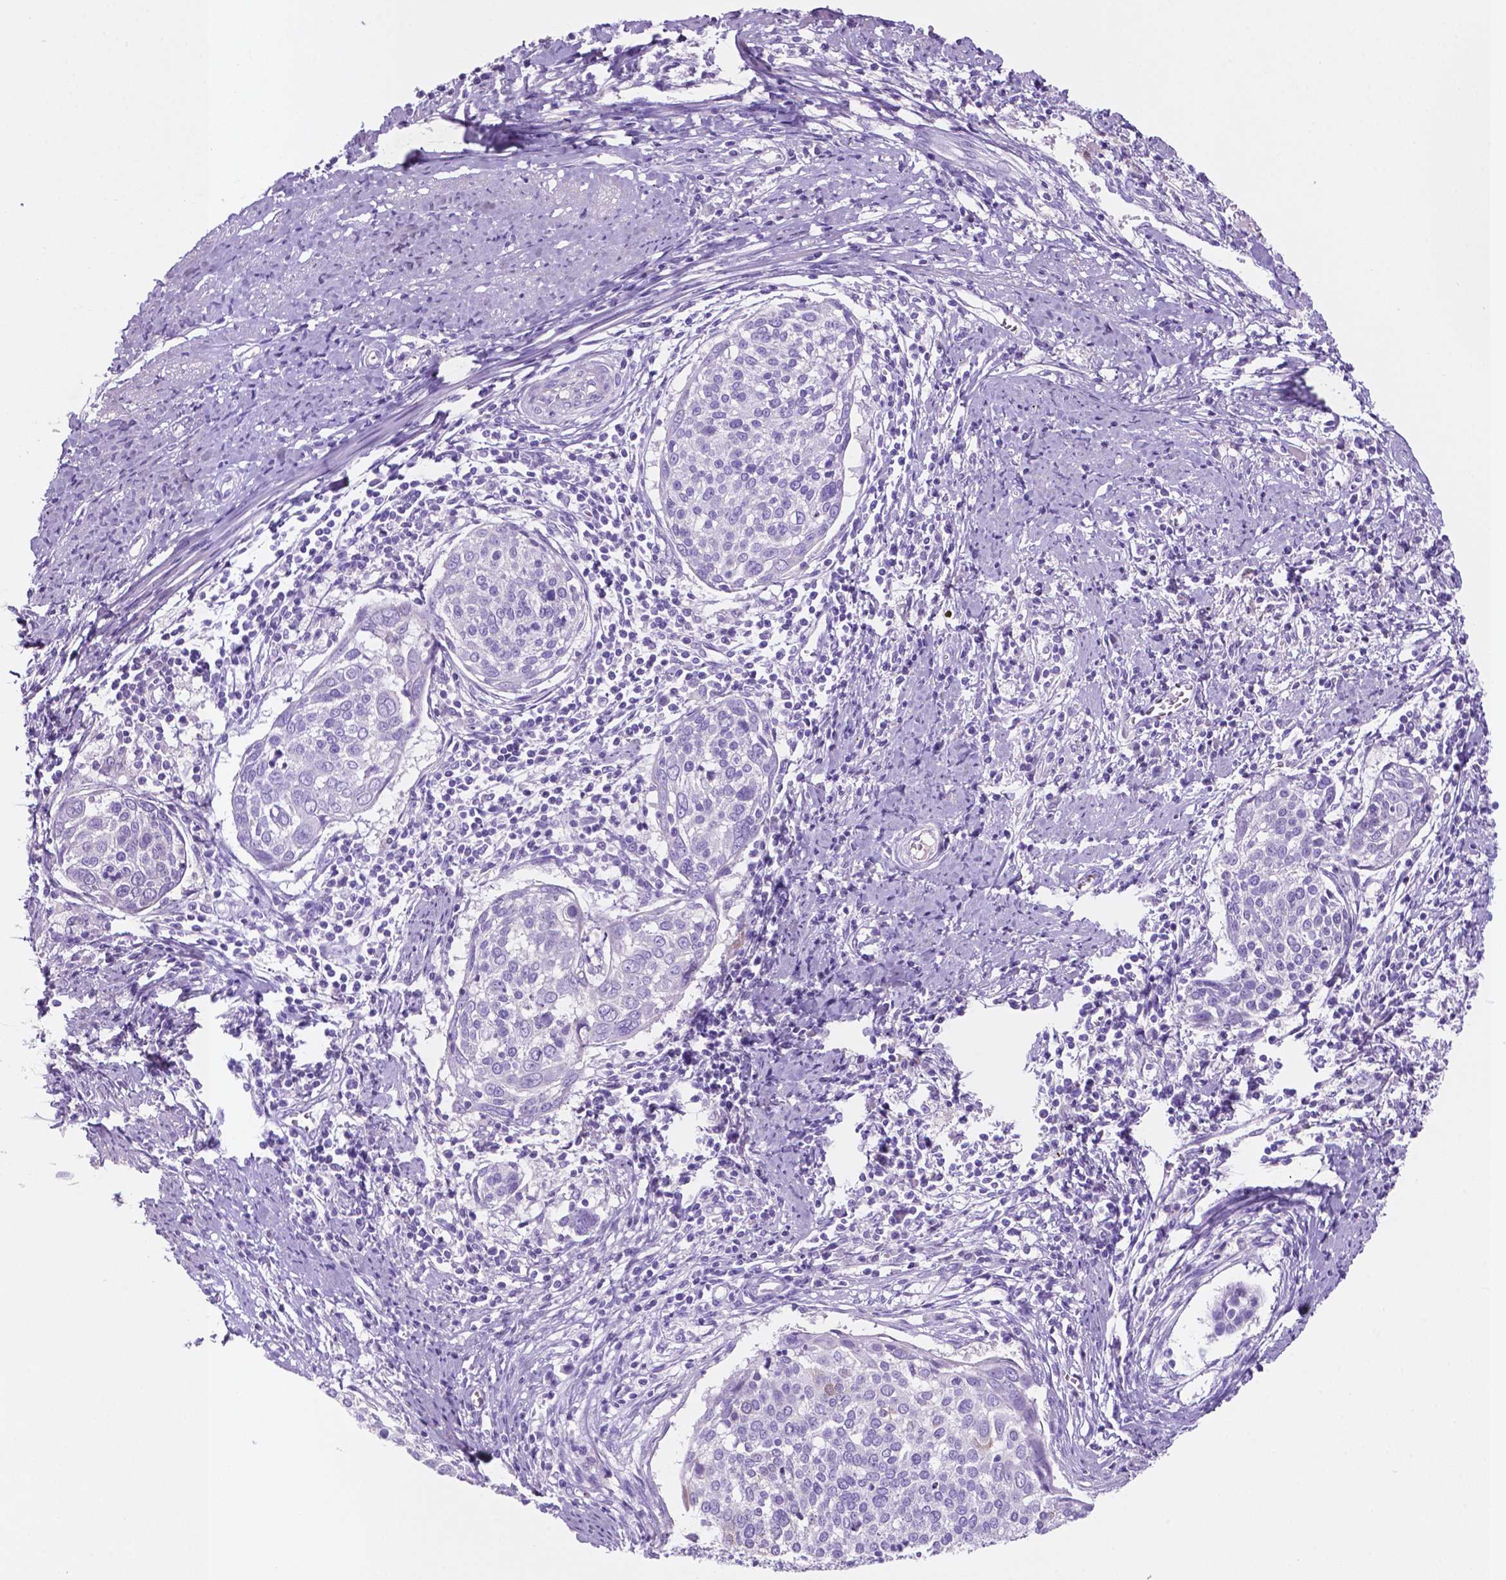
{"staining": {"intensity": "negative", "quantity": "none", "location": "none"}, "tissue": "cervical cancer", "cell_type": "Tumor cells", "image_type": "cancer", "snomed": [{"axis": "morphology", "description": "Squamous cell carcinoma, NOS"}, {"axis": "topography", "description": "Cervix"}], "caption": "The immunohistochemistry (IHC) micrograph has no significant staining in tumor cells of cervical squamous cell carcinoma tissue.", "gene": "POU4F1", "patient": {"sex": "female", "age": 39}}